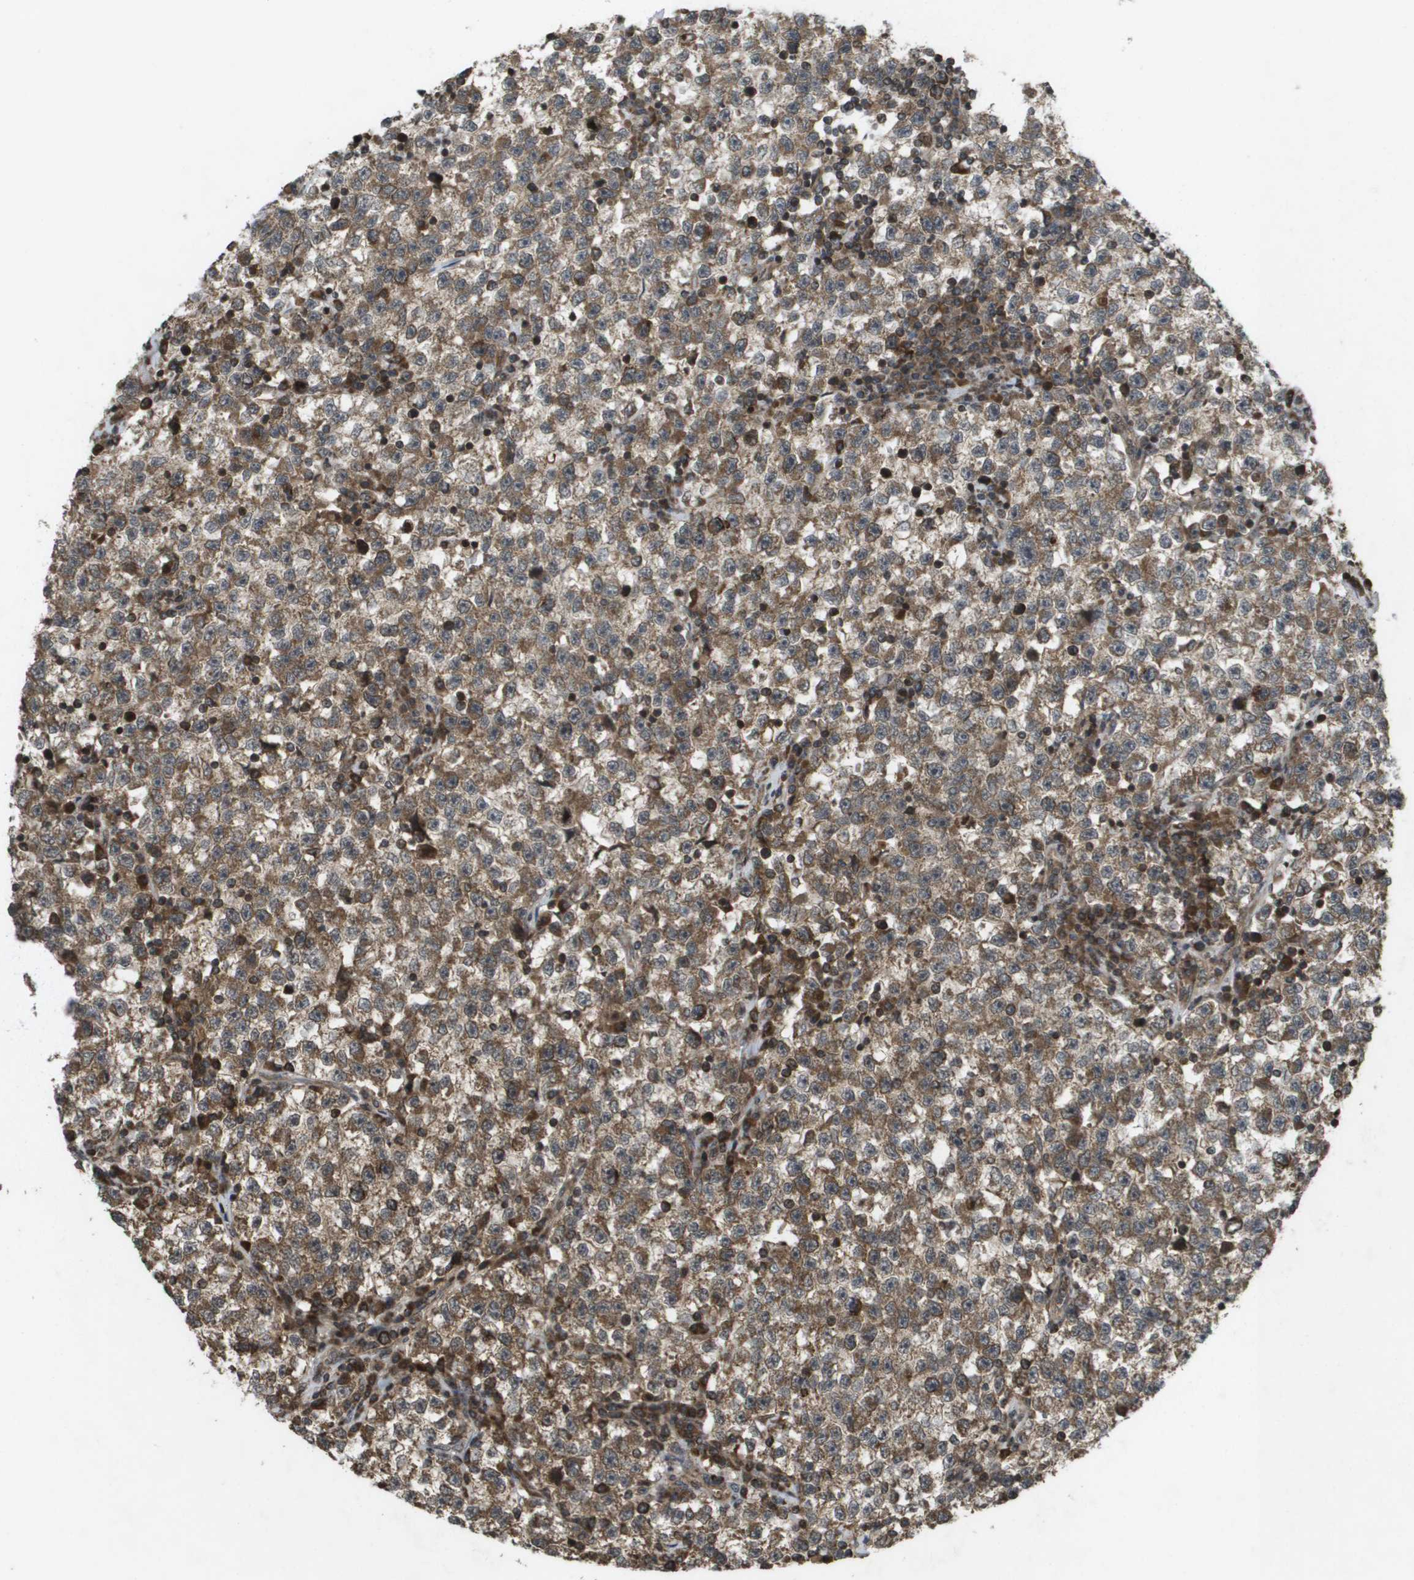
{"staining": {"intensity": "moderate", "quantity": ">75%", "location": "cytoplasmic/membranous"}, "tissue": "testis cancer", "cell_type": "Tumor cells", "image_type": "cancer", "snomed": [{"axis": "morphology", "description": "Seminoma, NOS"}, {"axis": "topography", "description": "Testis"}], "caption": "Testis seminoma stained with immunohistochemistry displays moderate cytoplasmic/membranous expression in approximately >75% of tumor cells.", "gene": "KIF11", "patient": {"sex": "male", "age": 22}}